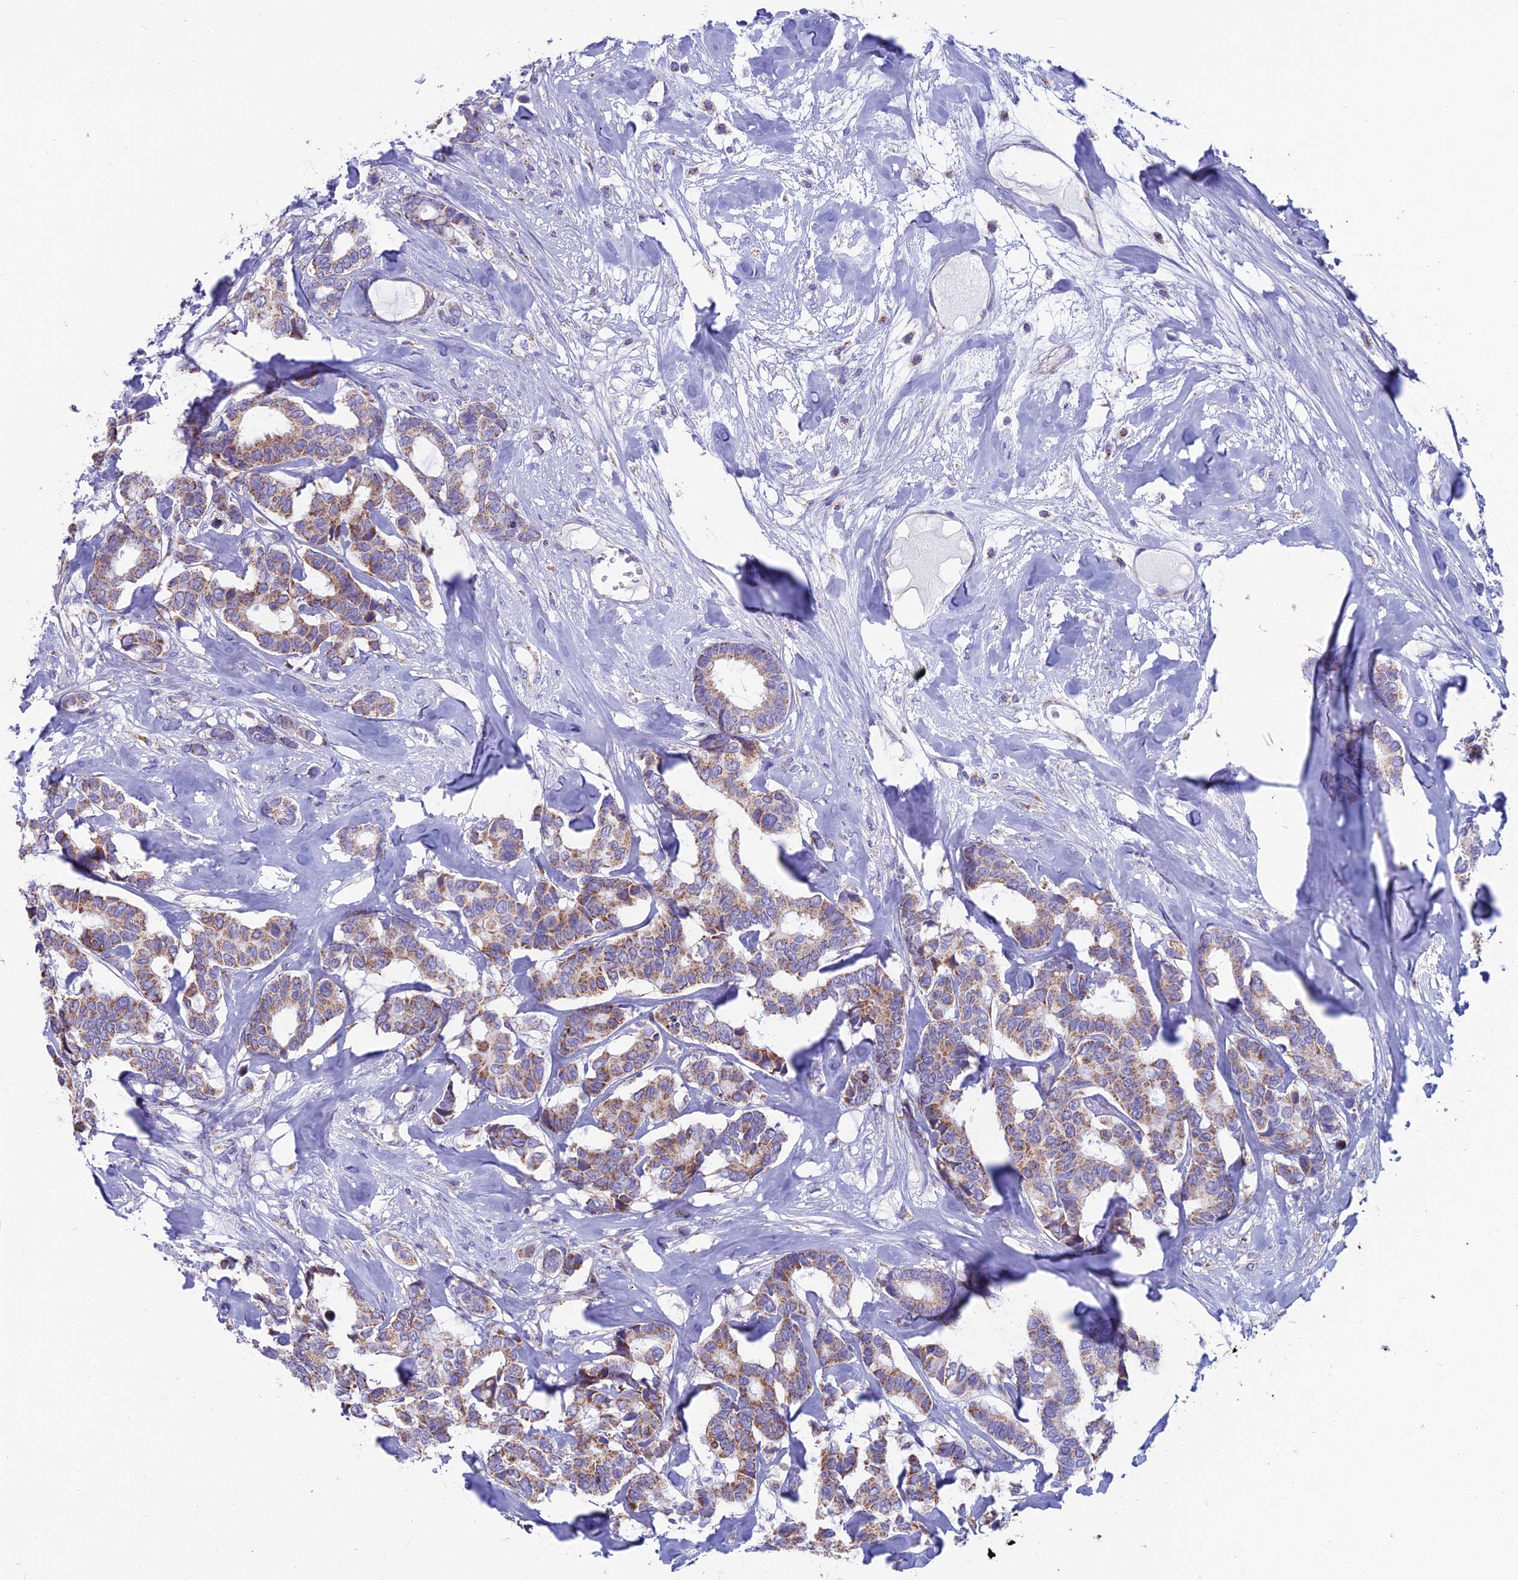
{"staining": {"intensity": "moderate", "quantity": ">75%", "location": "cytoplasmic/membranous"}, "tissue": "breast cancer", "cell_type": "Tumor cells", "image_type": "cancer", "snomed": [{"axis": "morphology", "description": "Duct carcinoma"}, {"axis": "topography", "description": "Breast"}], "caption": "Immunohistochemical staining of breast intraductal carcinoma reveals medium levels of moderate cytoplasmic/membranous protein staining in approximately >75% of tumor cells.", "gene": "CS", "patient": {"sex": "female", "age": 87}}